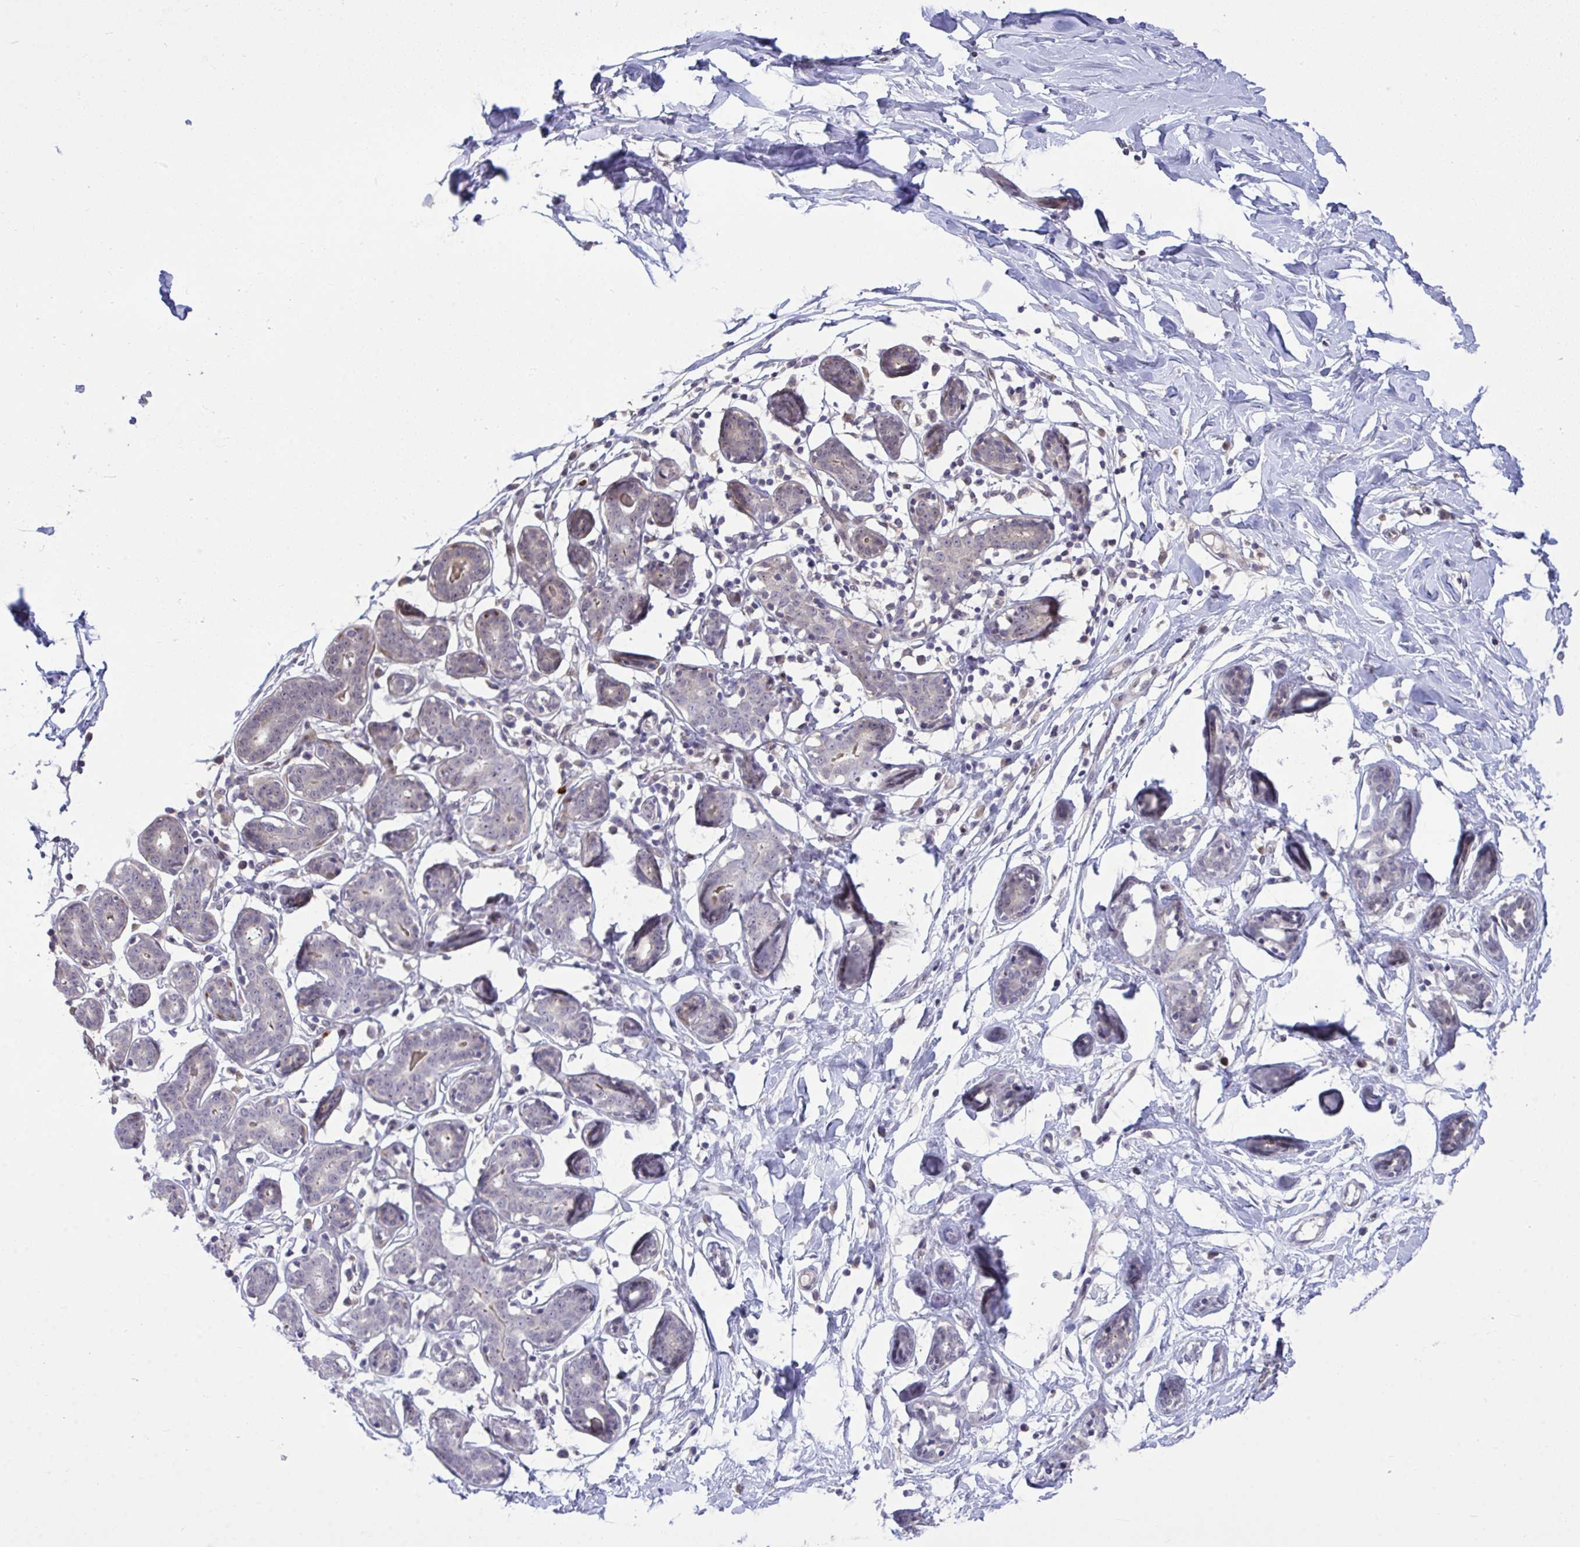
{"staining": {"intensity": "negative", "quantity": "none", "location": "none"}, "tissue": "breast", "cell_type": "Adipocytes", "image_type": "normal", "snomed": [{"axis": "morphology", "description": "Normal tissue, NOS"}, {"axis": "topography", "description": "Breast"}], "caption": "Micrograph shows no protein positivity in adipocytes of benign breast. (DAB (3,3'-diaminobenzidine) IHC, high magnification).", "gene": "HMBOX1", "patient": {"sex": "female", "age": 27}}